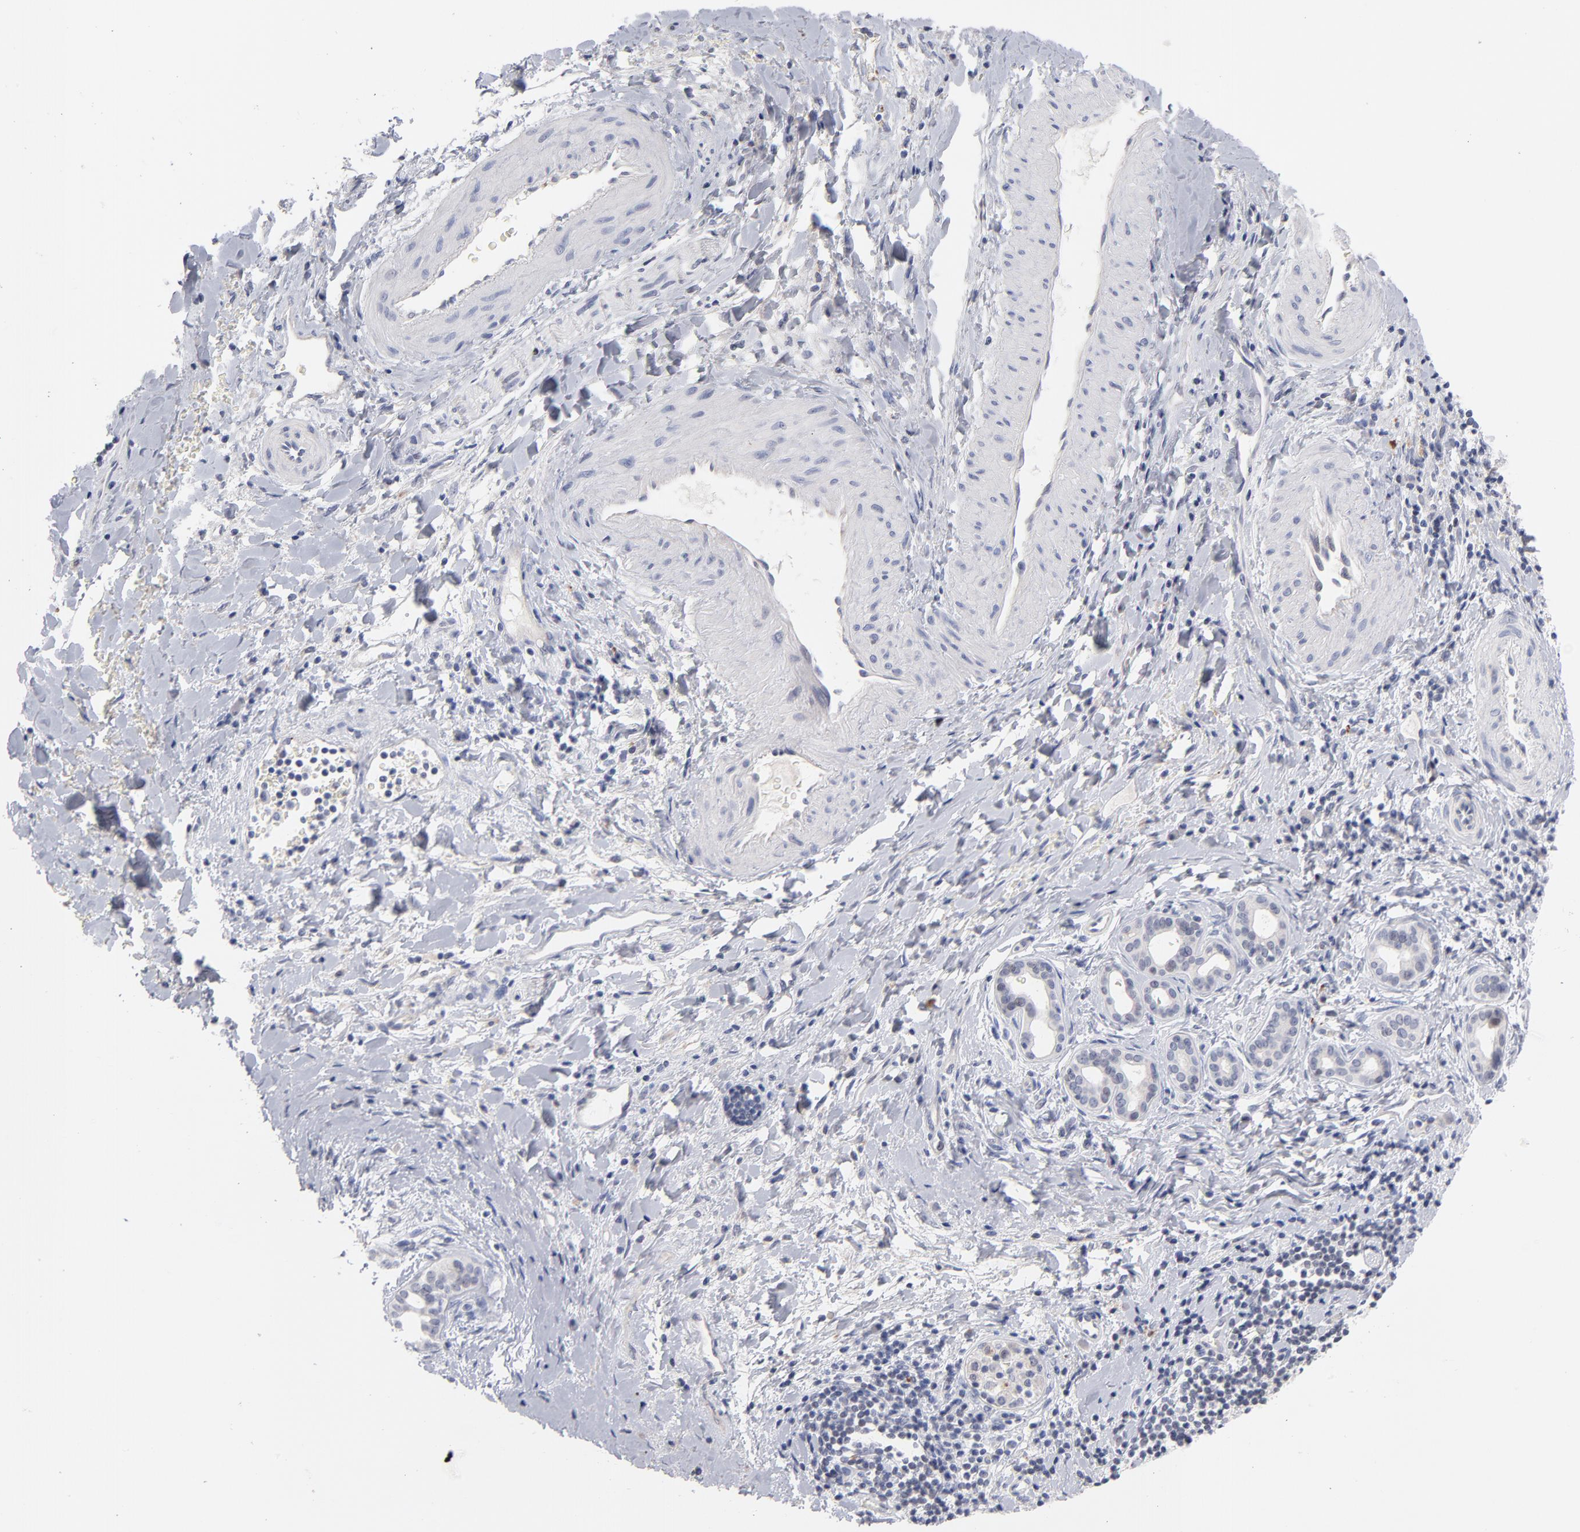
{"staining": {"intensity": "moderate", "quantity": "25%-75%", "location": "nuclear"}, "tissue": "liver cancer", "cell_type": "Tumor cells", "image_type": "cancer", "snomed": [{"axis": "morphology", "description": "Cholangiocarcinoma"}, {"axis": "topography", "description": "Liver"}], "caption": "An IHC micrograph of neoplastic tissue is shown. Protein staining in brown labels moderate nuclear positivity in cholangiocarcinoma (liver) within tumor cells.", "gene": "PARP1", "patient": {"sex": "male", "age": 57}}